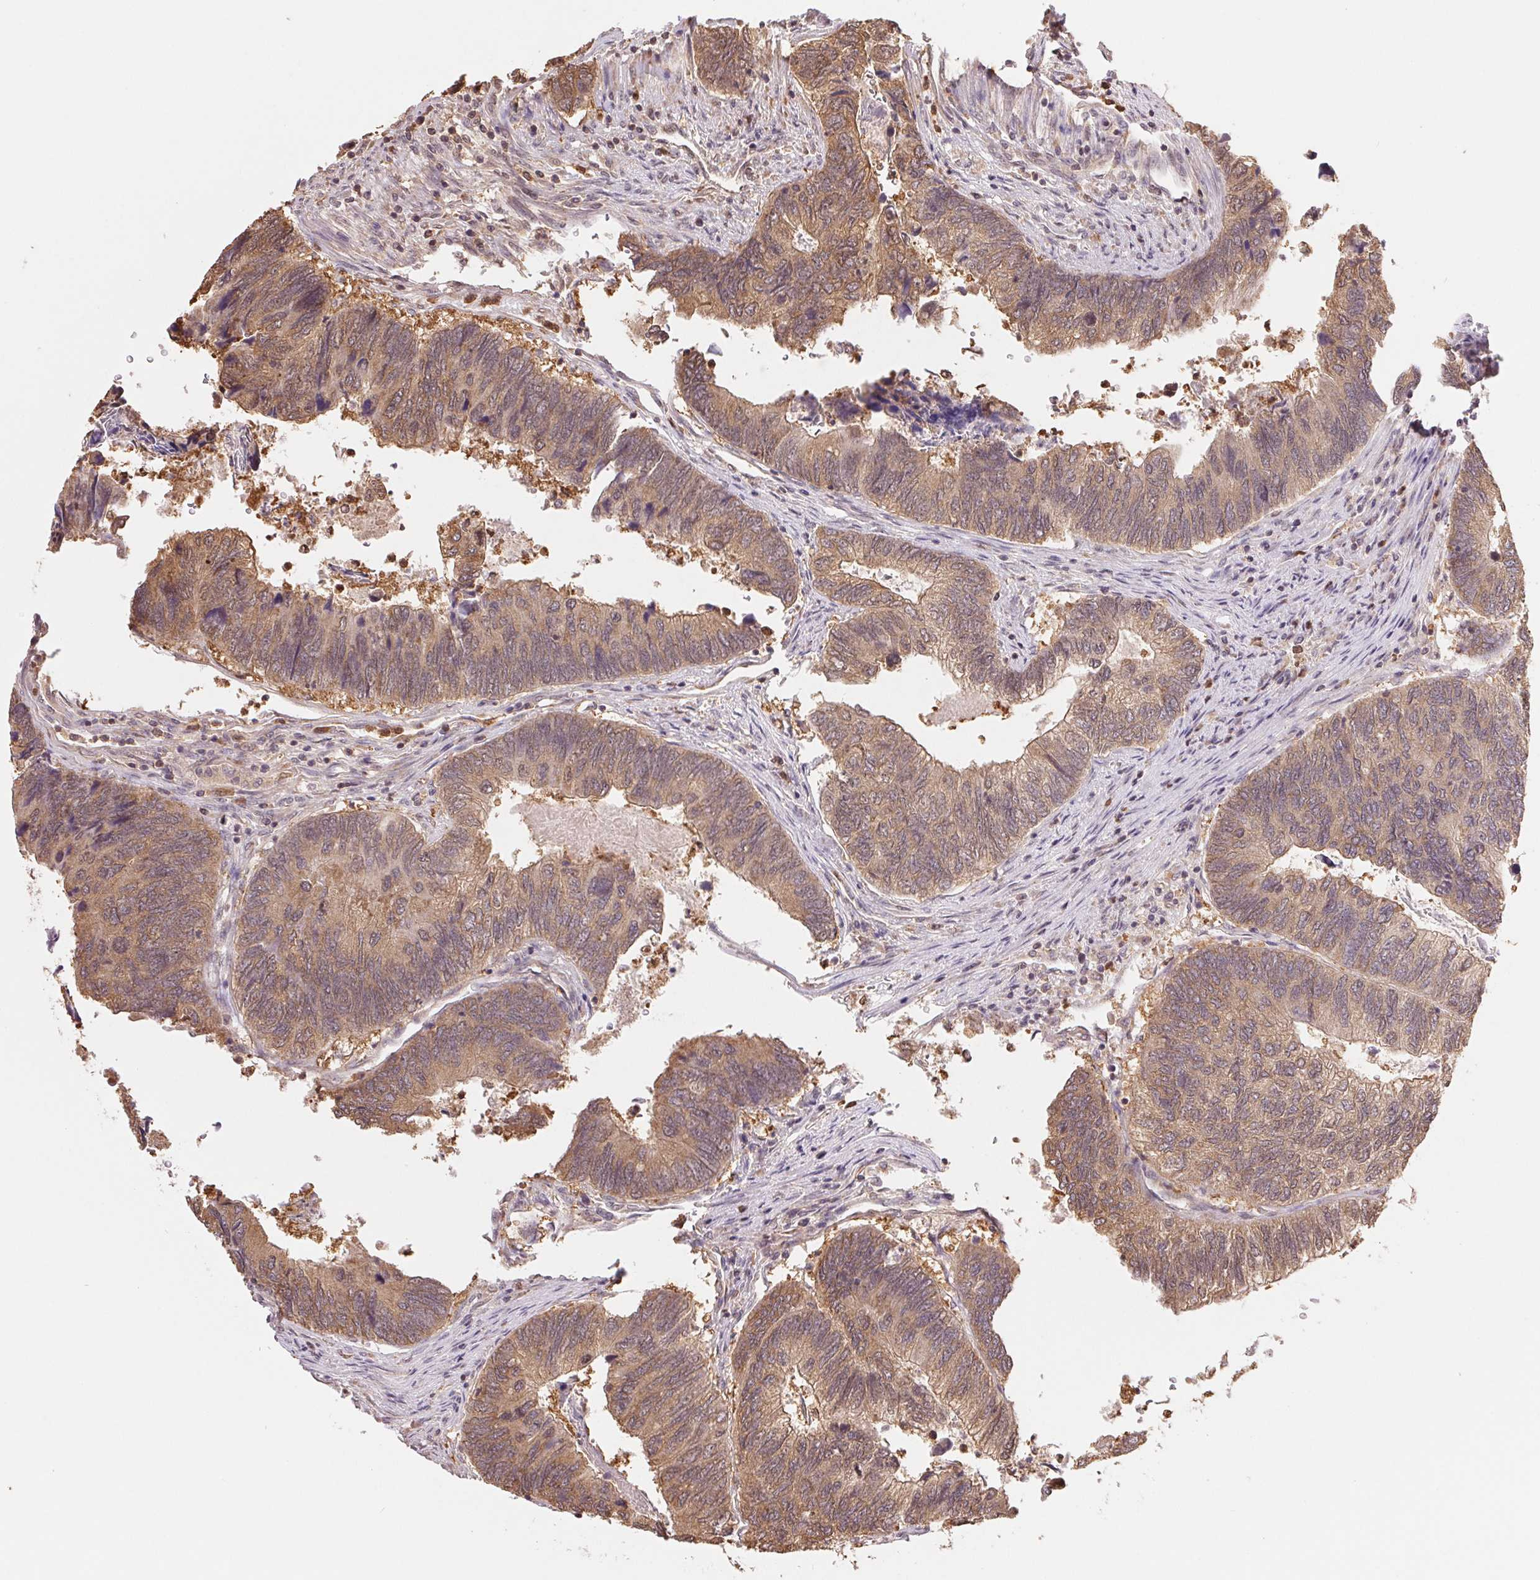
{"staining": {"intensity": "weak", "quantity": ">75%", "location": "cytoplasmic/membranous,nuclear"}, "tissue": "colorectal cancer", "cell_type": "Tumor cells", "image_type": "cancer", "snomed": [{"axis": "morphology", "description": "Adenocarcinoma, NOS"}, {"axis": "topography", "description": "Colon"}], "caption": "Adenocarcinoma (colorectal) tissue displays weak cytoplasmic/membranous and nuclear staining in approximately >75% of tumor cells", "gene": "CDC123", "patient": {"sex": "female", "age": 67}}